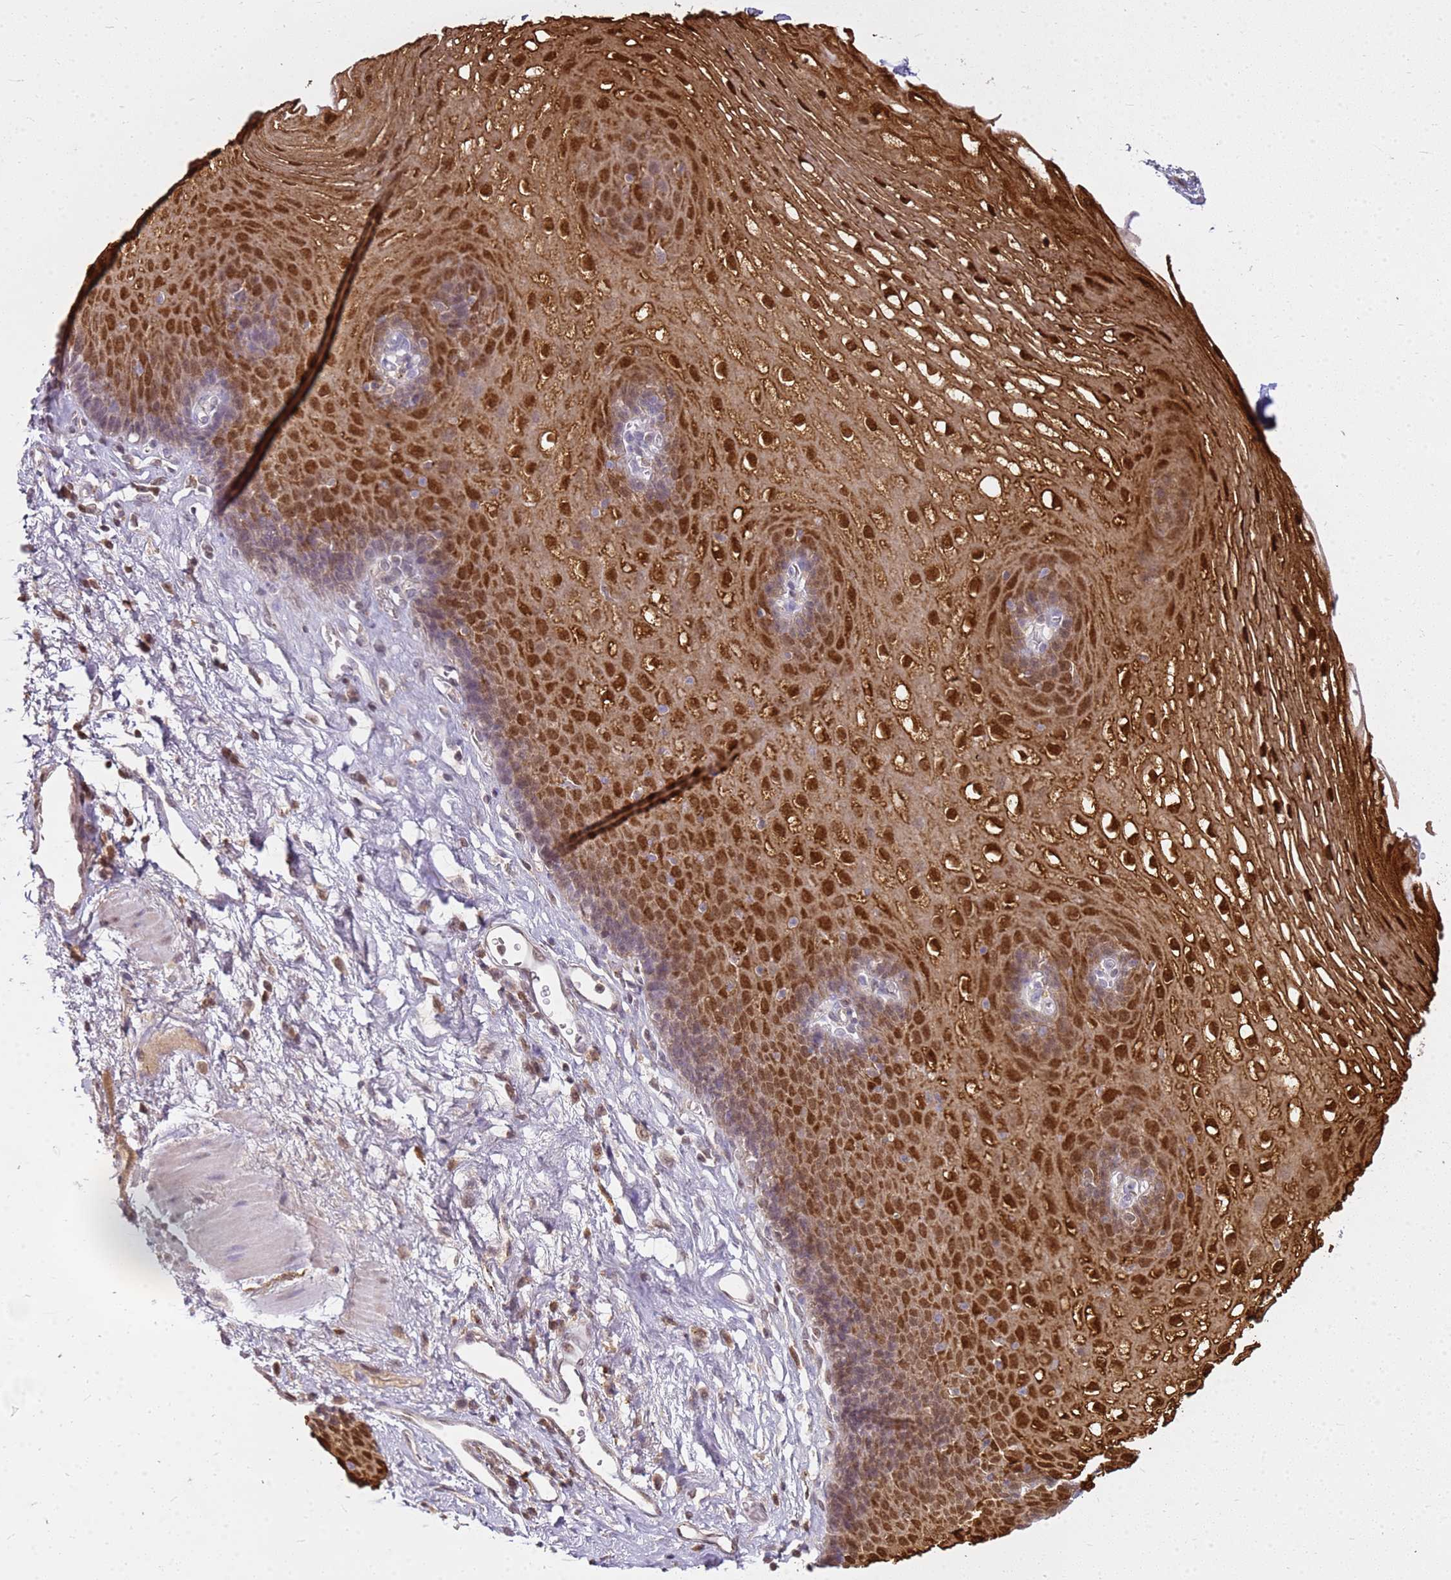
{"staining": {"intensity": "strong", "quantity": ">75%", "location": "cytoplasmic/membranous,nuclear"}, "tissue": "esophagus", "cell_type": "Squamous epithelial cells", "image_type": "normal", "snomed": [{"axis": "morphology", "description": "Normal tissue, NOS"}, {"axis": "topography", "description": "Esophagus"}], "caption": "High-magnification brightfield microscopy of normal esophagus stained with DAB (3,3'-diaminobenzidine) (brown) and counterstained with hematoxylin (blue). squamous epithelial cells exhibit strong cytoplasmic/membranous,nuclear positivity is identified in about>75% of cells.", "gene": "CSTA", "patient": {"sex": "female", "age": 66}}